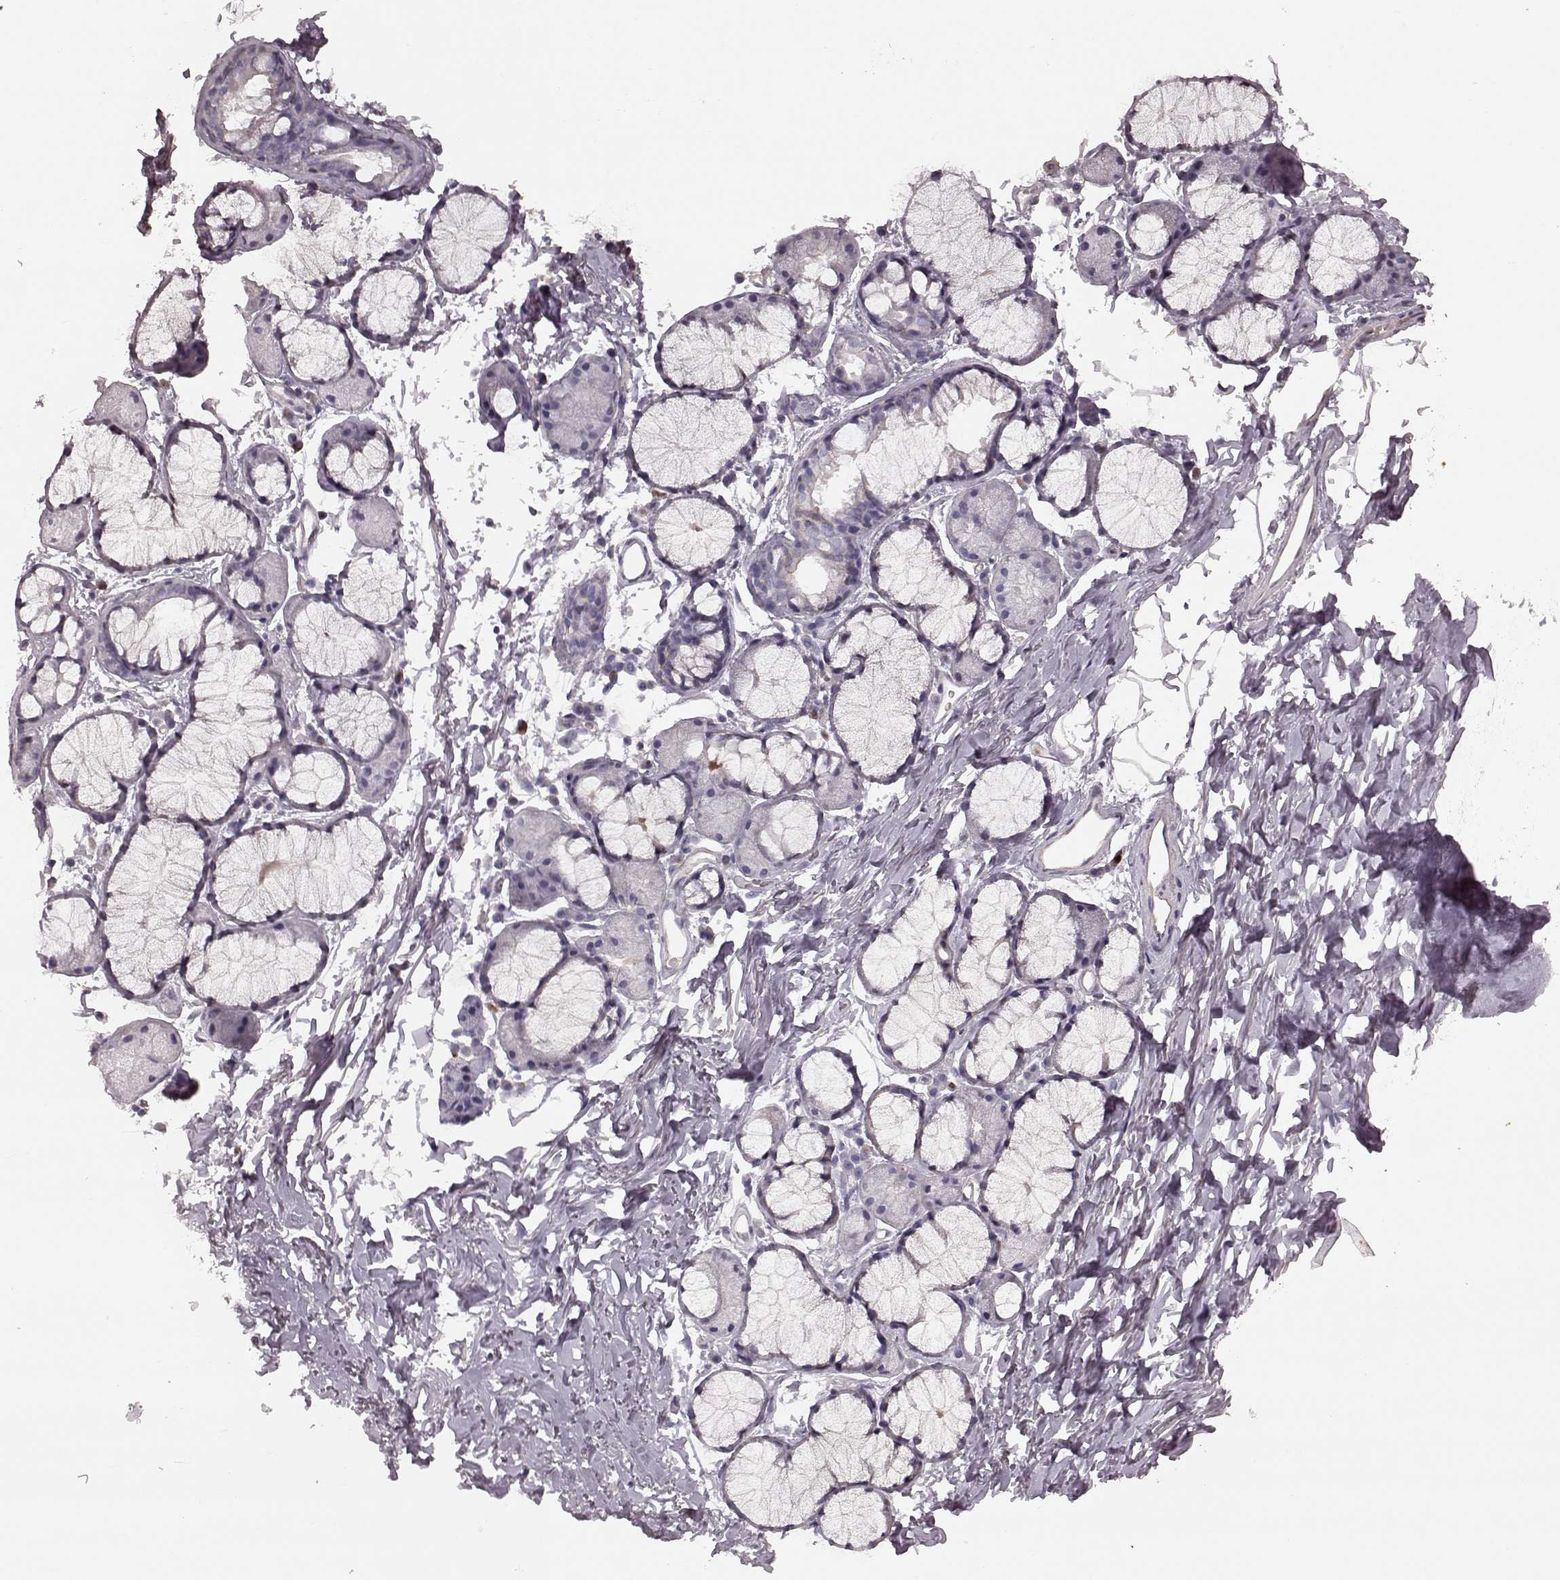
{"staining": {"intensity": "negative", "quantity": "none", "location": "none"}, "tissue": "soft tissue", "cell_type": "Chondrocytes", "image_type": "normal", "snomed": [{"axis": "morphology", "description": "Normal tissue, NOS"}, {"axis": "topography", "description": "Cartilage tissue"}, {"axis": "topography", "description": "Bronchus"}], "caption": "Immunohistochemistry of benign soft tissue demonstrates no positivity in chondrocytes.", "gene": "PDCD1", "patient": {"sex": "female", "age": 79}}